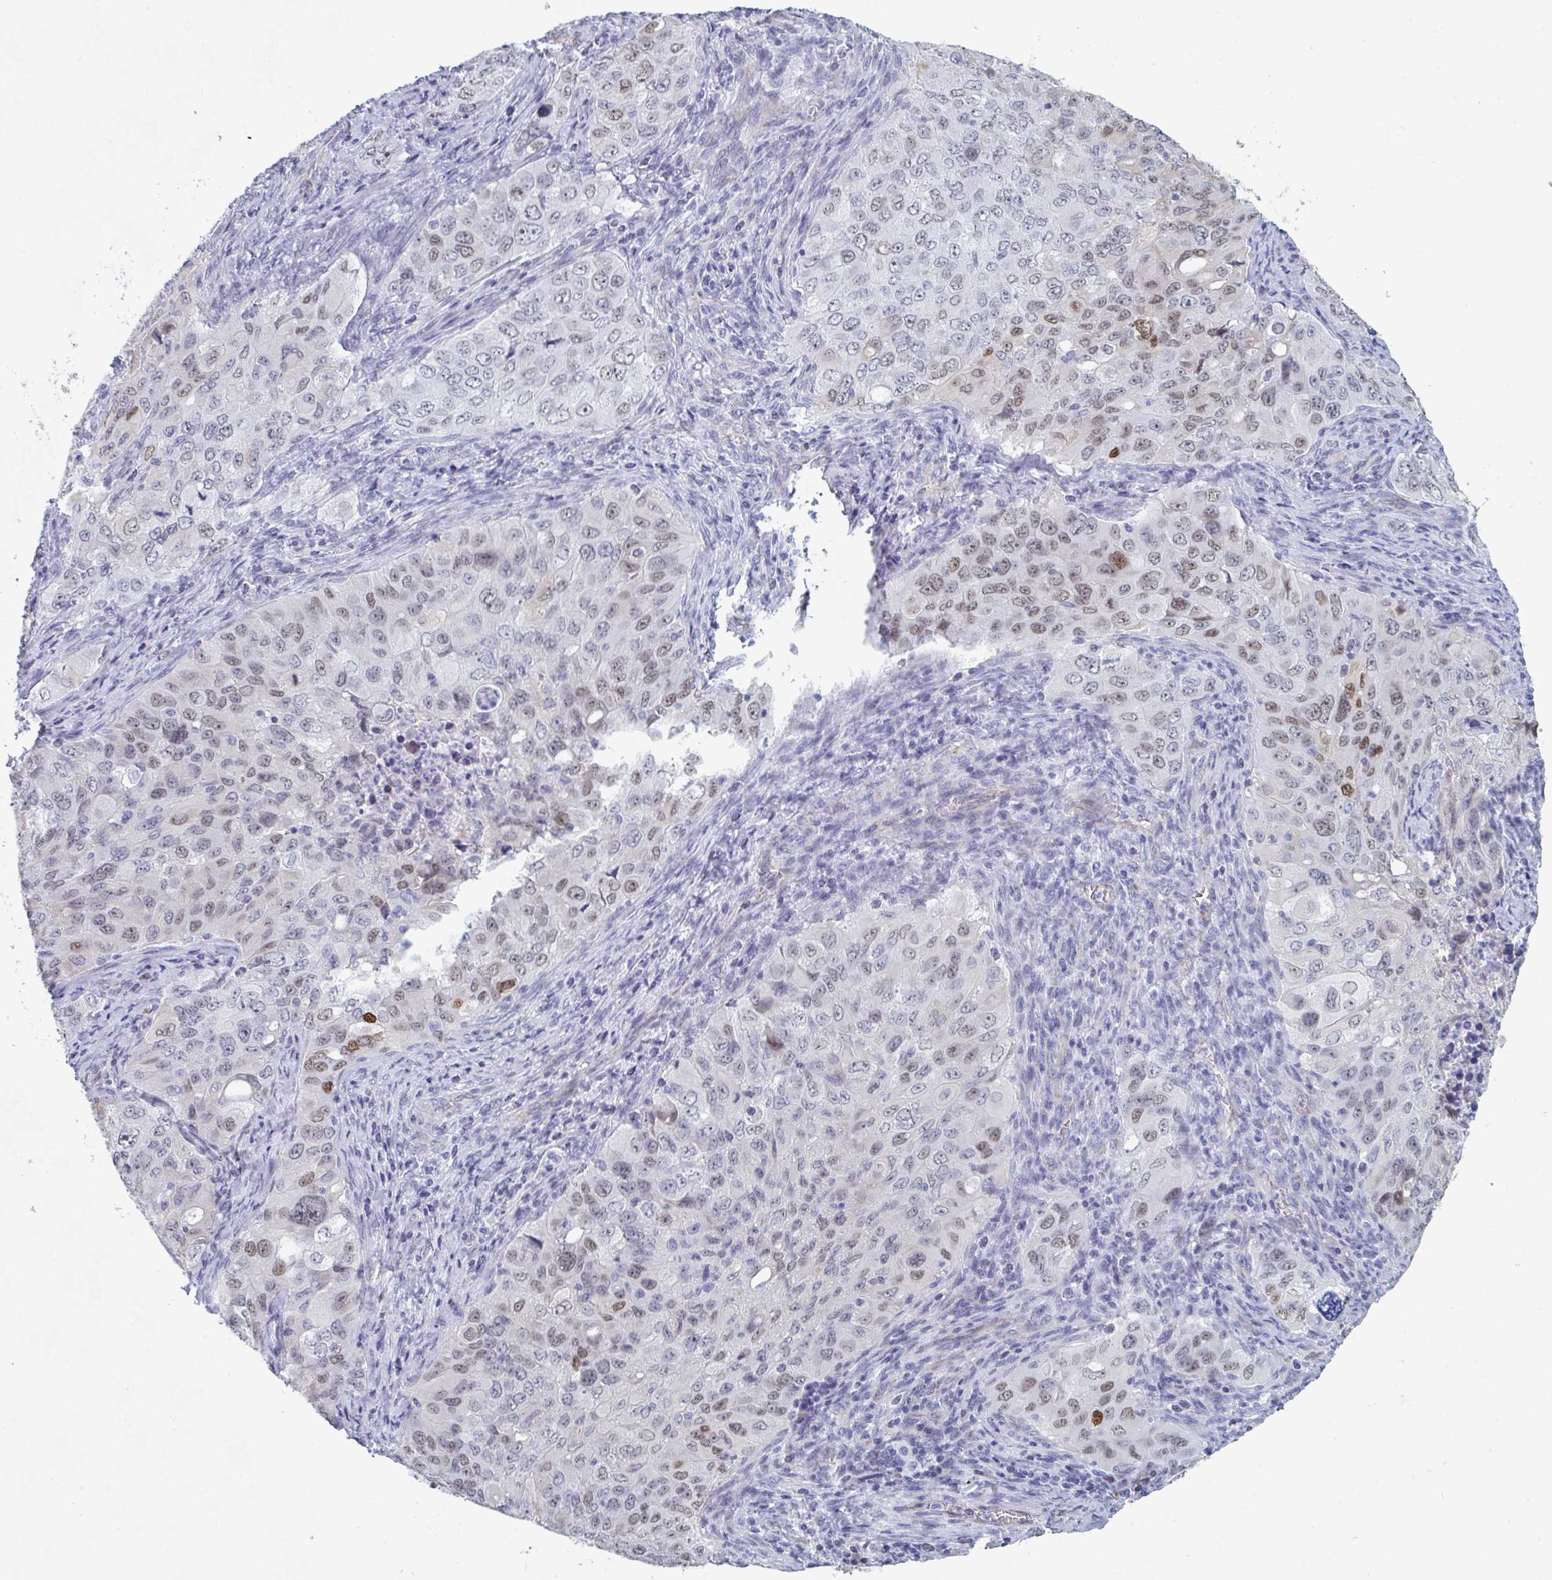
{"staining": {"intensity": "moderate", "quantity": "25%-75%", "location": "nuclear"}, "tissue": "lung cancer", "cell_type": "Tumor cells", "image_type": "cancer", "snomed": [{"axis": "morphology", "description": "Adenocarcinoma, NOS"}, {"axis": "morphology", "description": "Adenocarcinoma, metastatic, NOS"}, {"axis": "topography", "description": "Lymph node"}, {"axis": "topography", "description": "Lung"}], "caption": "Adenocarcinoma (lung) tissue reveals moderate nuclear expression in approximately 25%-75% of tumor cells", "gene": "FOXA1", "patient": {"sex": "female", "age": 42}}